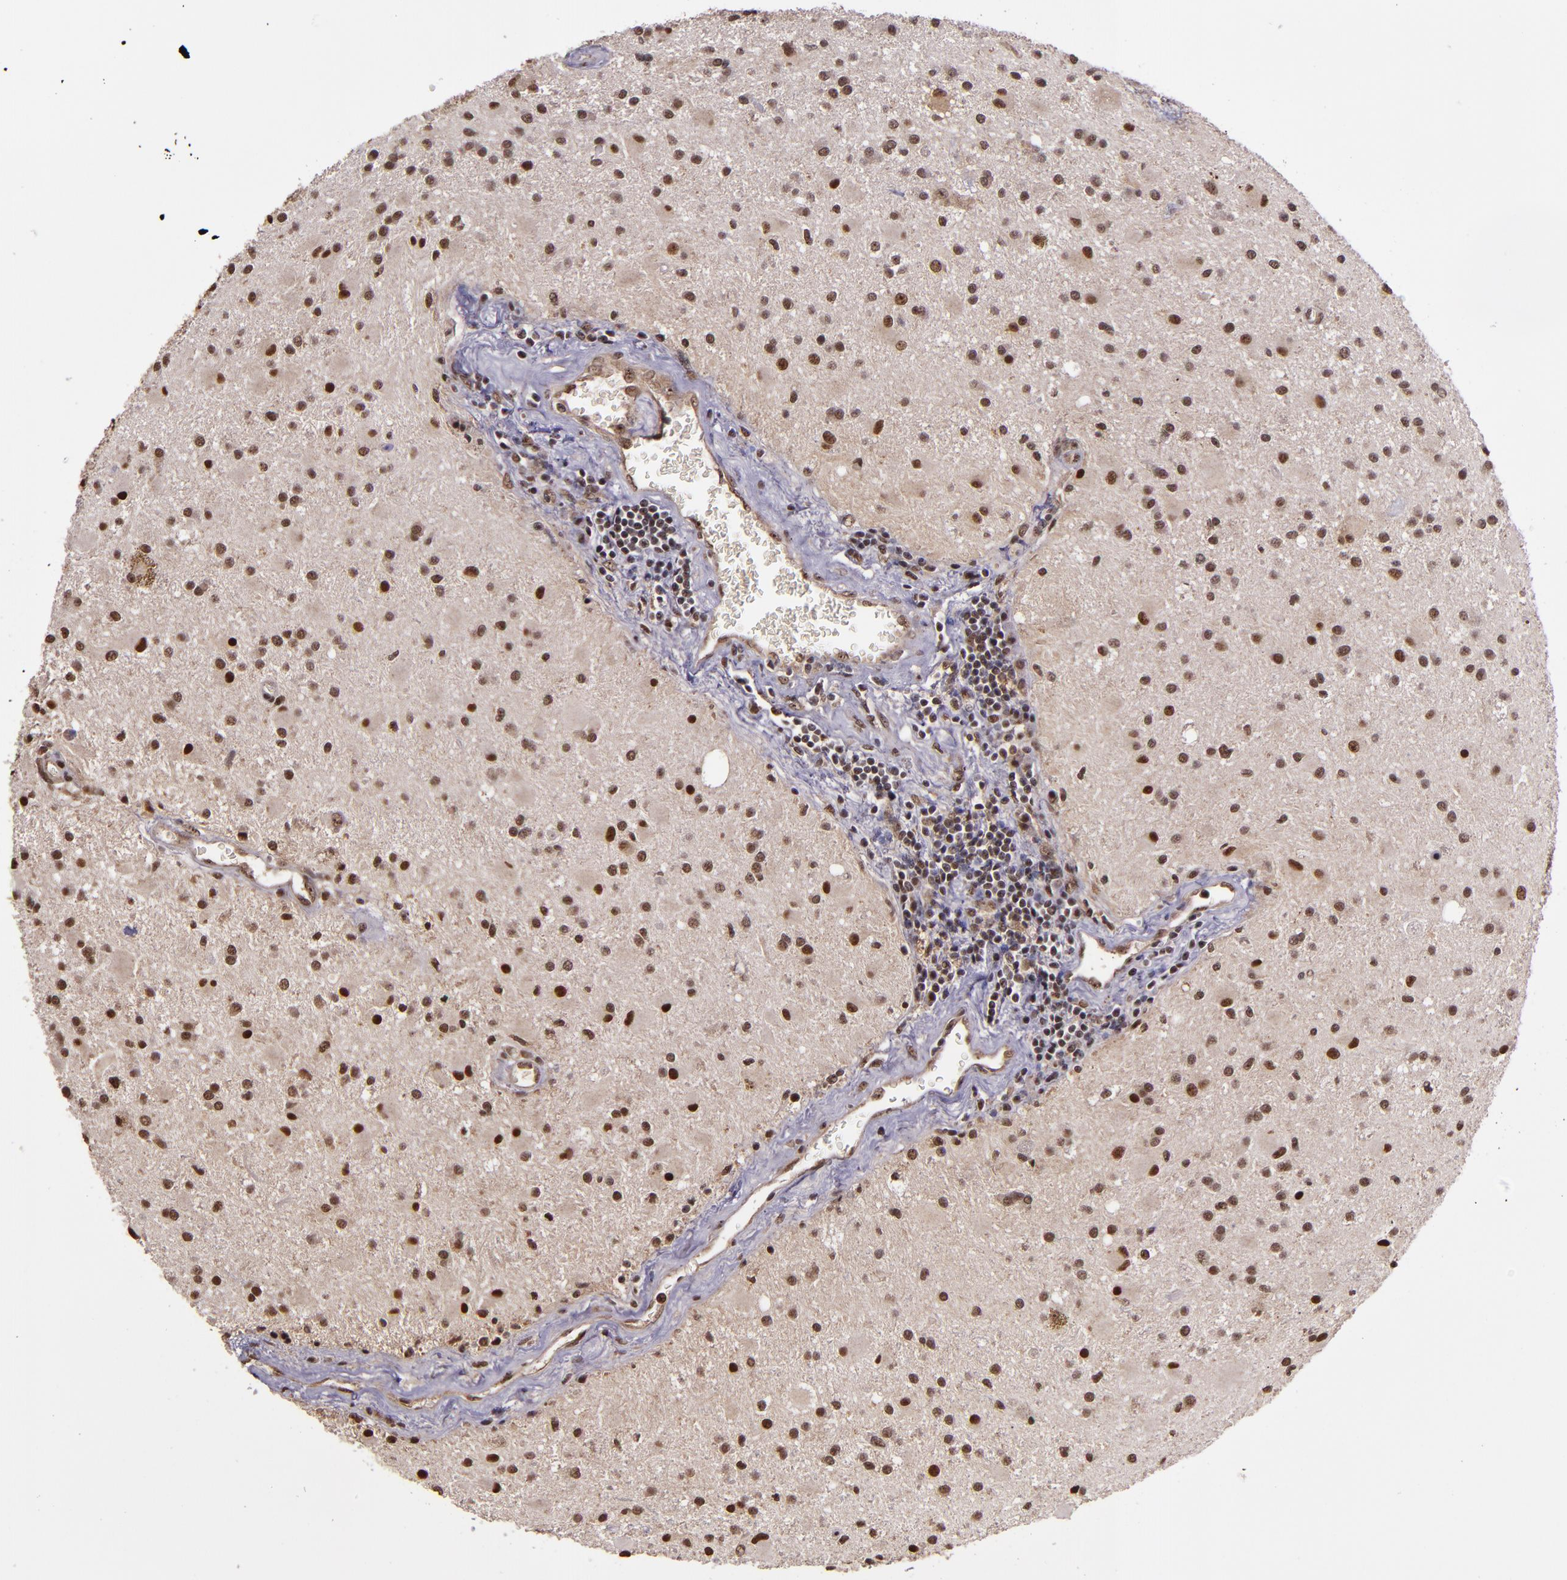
{"staining": {"intensity": "strong", "quantity": ">75%", "location": "cytoplasmic/membranous,nuclear"}, "tissue": "glioma", "cell_type": "Tumor cells", "image_type": "cancer", "snomed": [{"axis": "morphology", "description": "Glioma, malignant, Low grade"}, {"axis": "topography", "description": "Brain"}], "caption": "There is high levels of strong cytoplasmic/membranous and nuclear expression in tumor cells of low-grade glioma (malignant), as demonstrated by immunohistochemical staining (brown color).", "gene": "CECR2", "patient": {"sex": "male", "age": 58}}